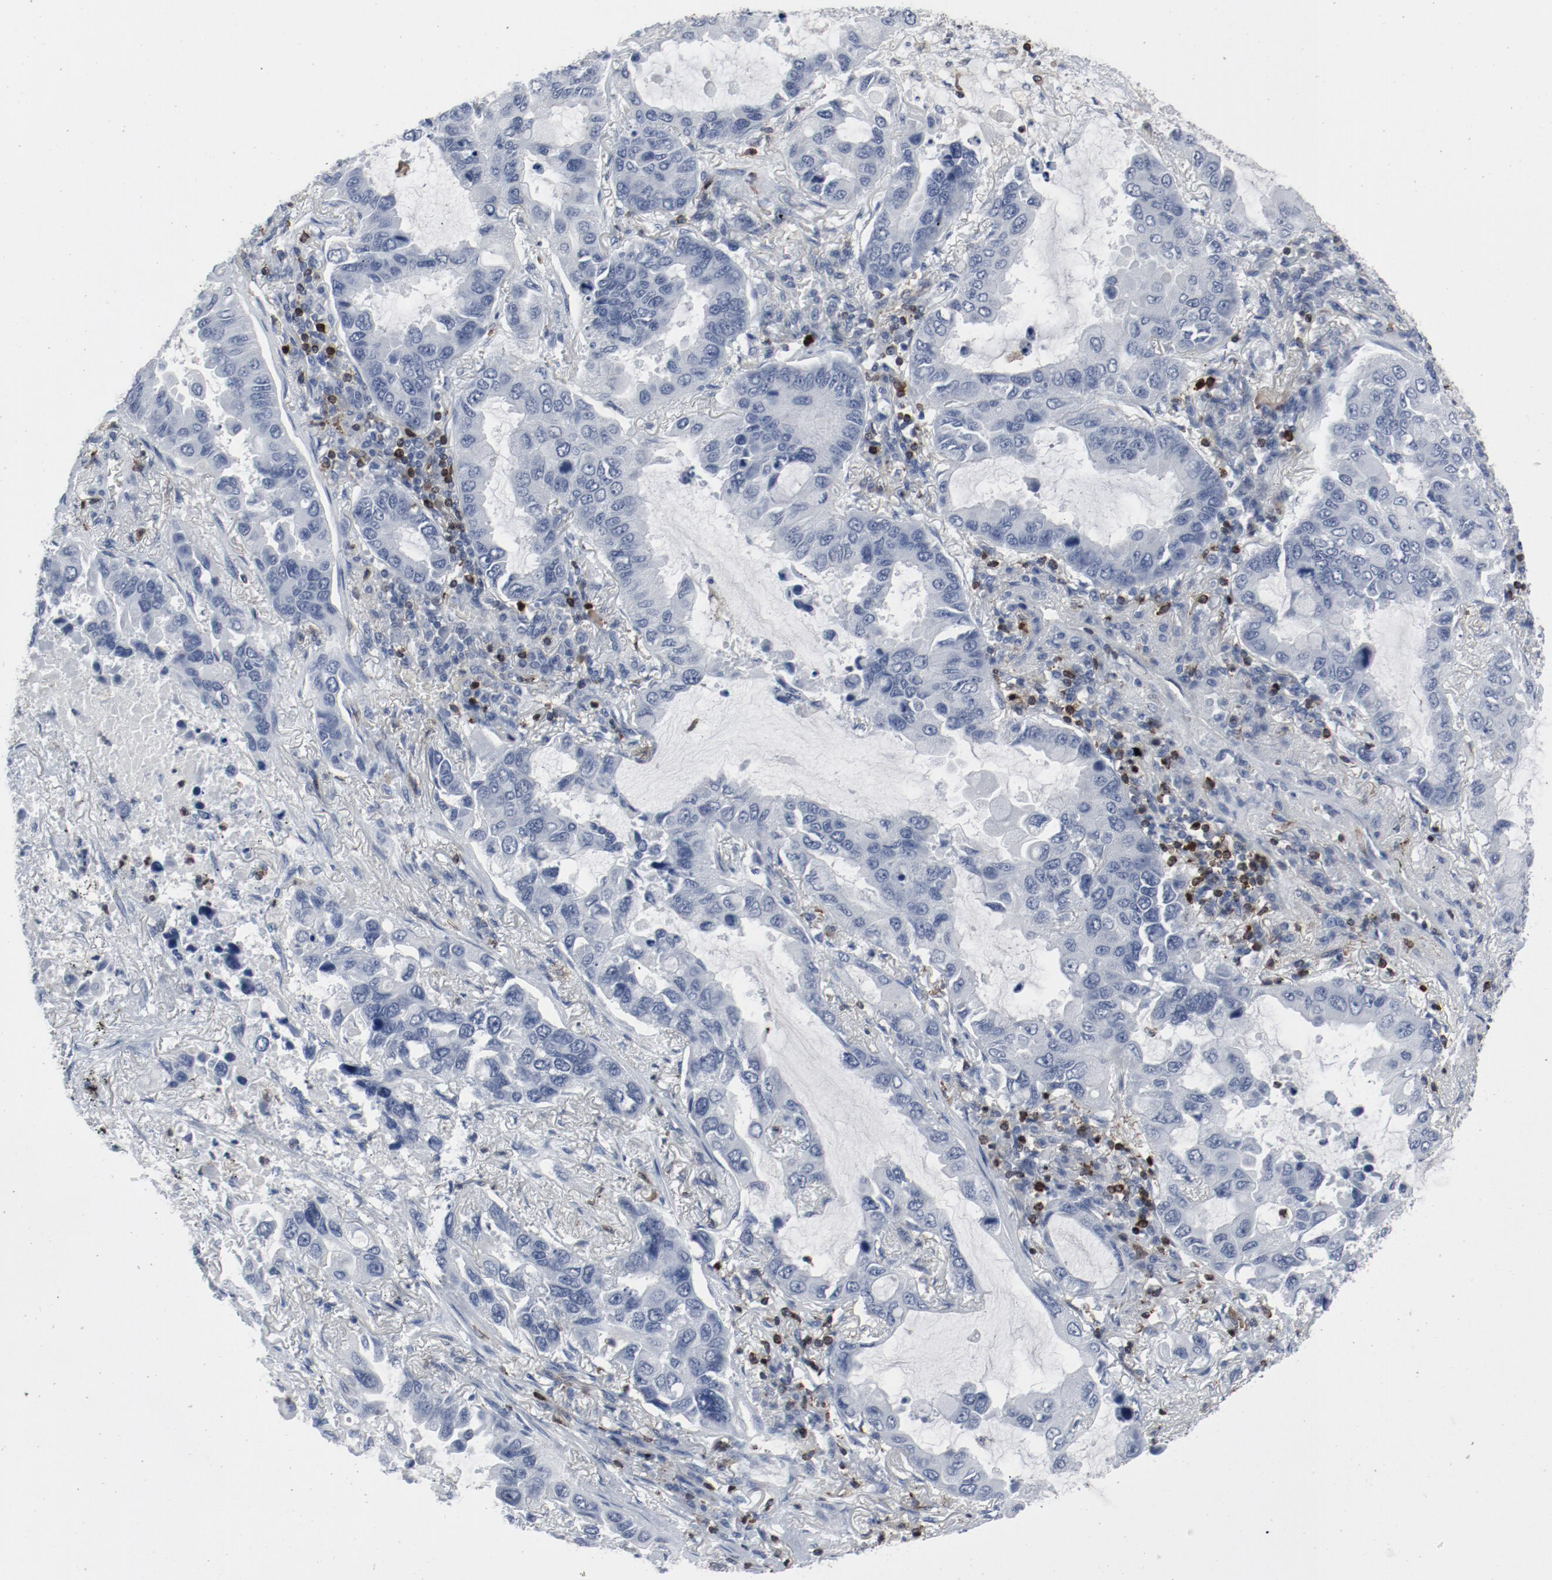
{"staining": {"intensity": "negative", "quantity": "none", "location": "none"}, "tissue": "lung cancer", "cell_type": "Tumor cells", "image_type": "cancer", "snomed": [{"axis": "morphology", "description": "Adenocarcinoma, NOS"}, {"axis": "topography", "description": "Lung"}], "caption": "IHC micrograph of neoplastic tissue: human lung cancer (adenocarcinoma) stained with DAB reveals no significant protein positivity in tumor cells.", "gene": "LCP2", "patient": {"sex": "male", "age": 64}}